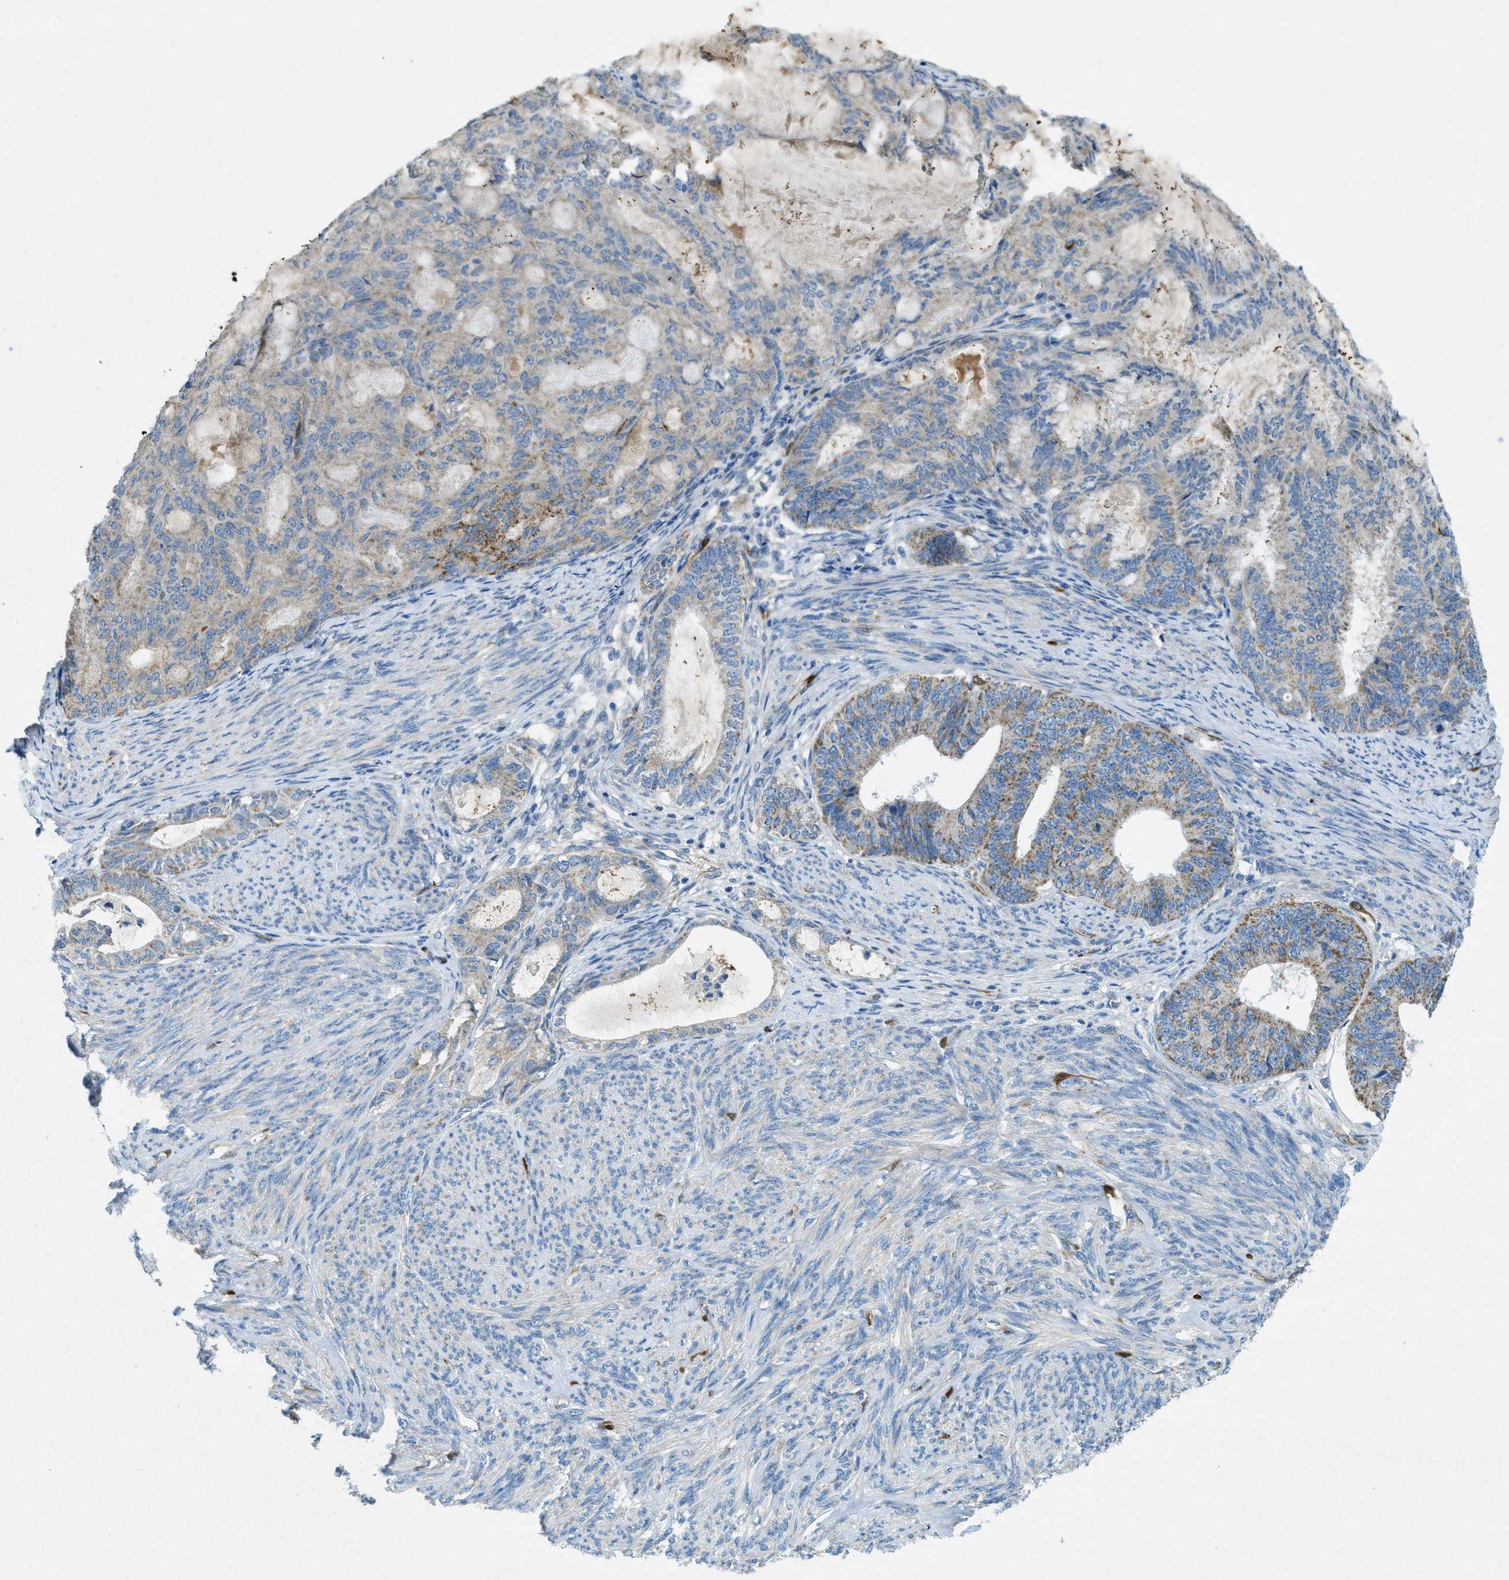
{"staining": {"intensity": "moderate", "quantity": "<25%", "location": "cytoplasmic/membranous"}, "tissue": "endometrial cancer", "cell_type": "Tumor cells", "image_type": "cancer", "snomed": [{"axis": "morphology", "description": "Adenocarcinoma, NOS"}, {"axis": "topography", "description": "Endometrium"}], "caption": "Immunohistochemical staining of endometrial cancer demonstrates low levels of moderate cytoplasmic/membranous staining in about <25% of tumor cells.", "gene": "CYGB", "patient": {"sex": "female", "age": 86}}